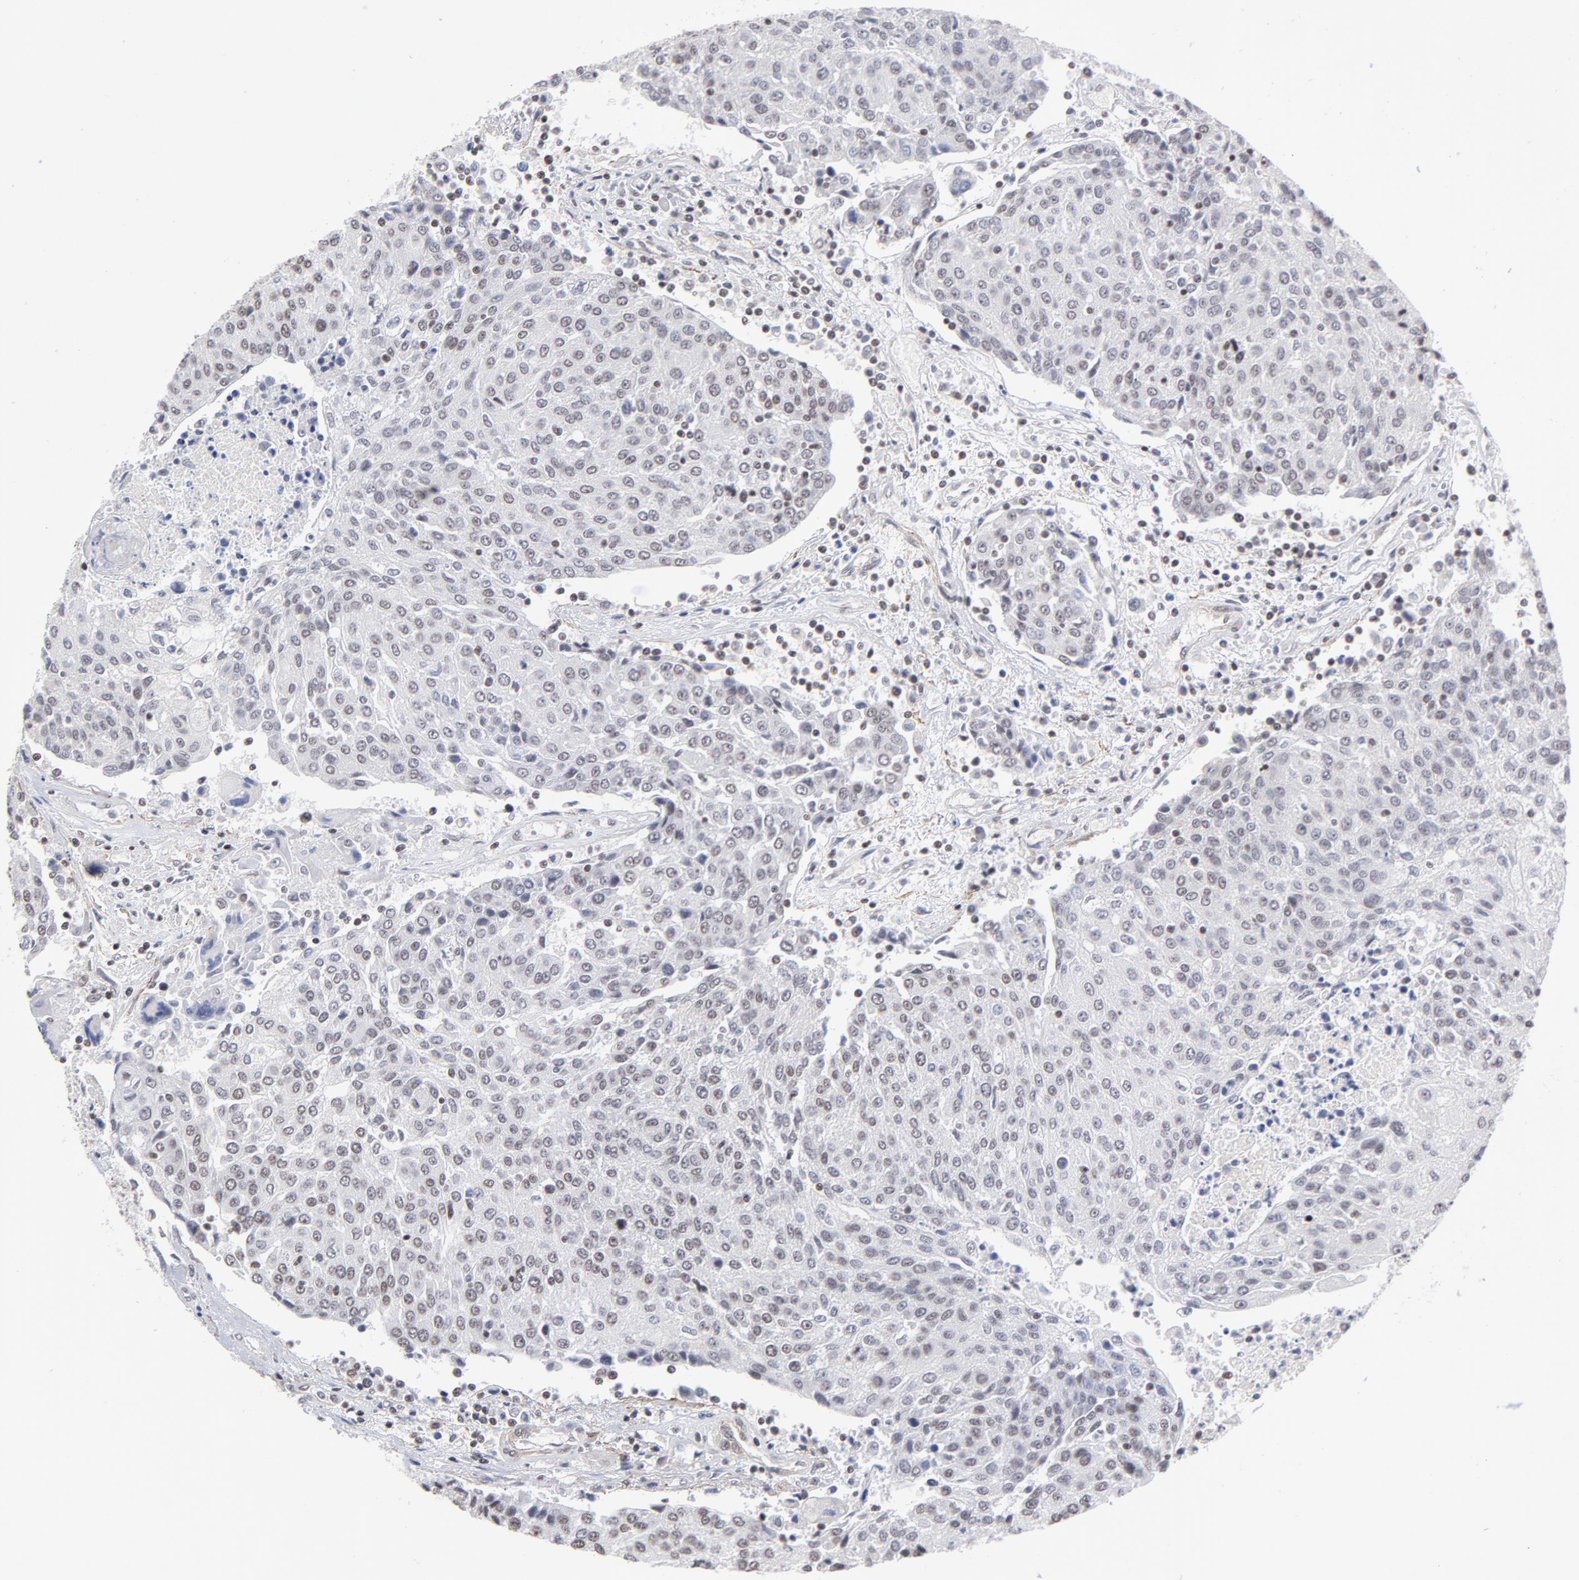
{"staining": {"intensity": "negative", "quantity": "none", "location": "none"}, "tissue": "urothelial cancer", "cell_type": "Tumor cells", "image_type": "cancer", "snomed": [{"axis": "morphology", "description": "Urothelial carcinoma, High grade"}, {"axis": "topography", "description": "Urinary bladder"}], "caption": "High power microscopy histopathology image of an immunohistochemistry (IHC) micrograph of high-grade urothelial carcinoma, revealing no significant staining in tumor cells.", "gene": "CTCF", "patient": {"sex": "female", "age": 85}}